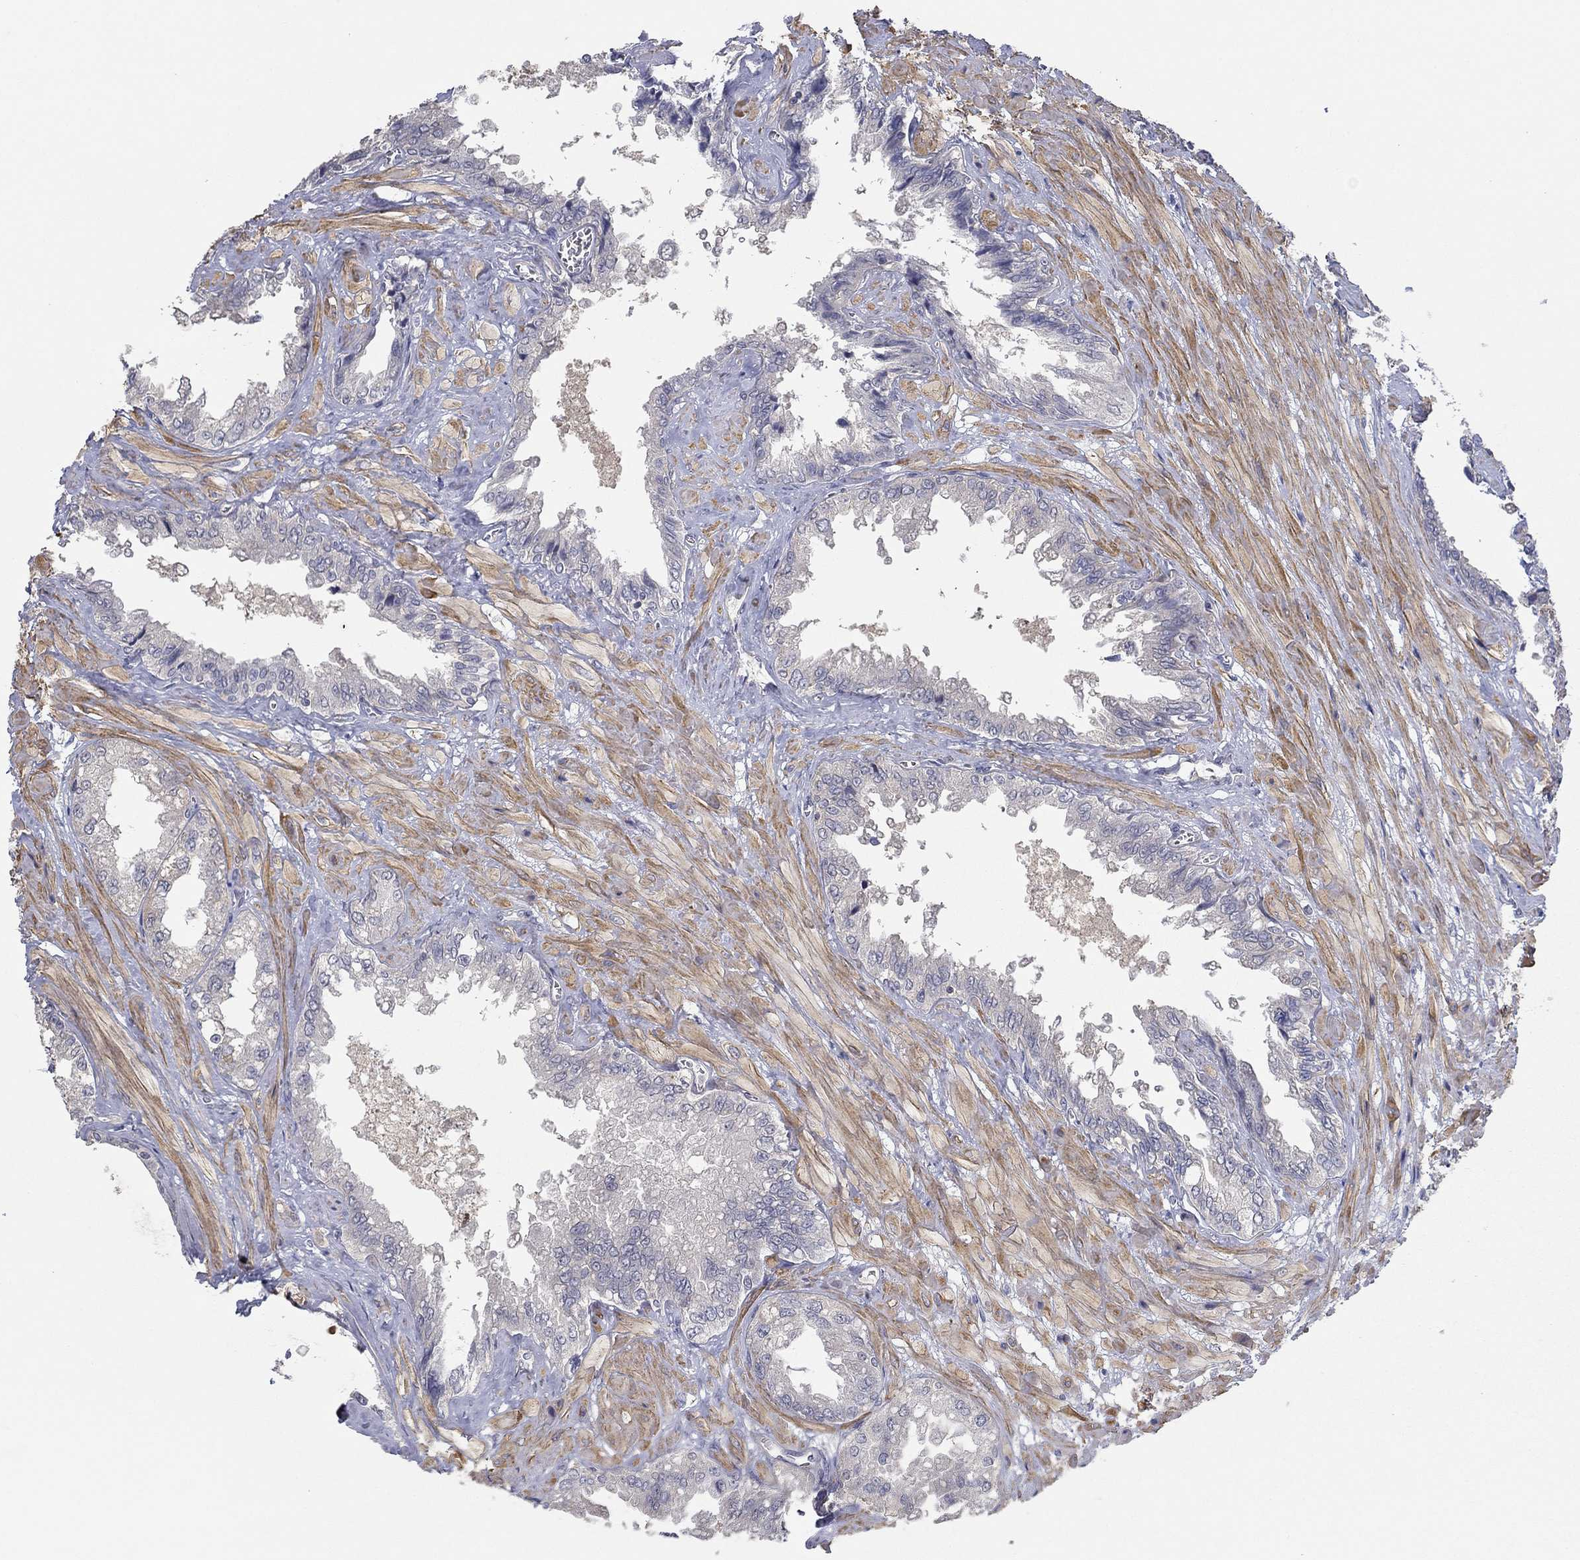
{"staining": {"intensity": "negative", "quantity": "none", "location": "none"}, "tissue": "seminal vesicle", "cell_type": "Glandular cells", "image_type": "normal", "snomed": [{"axis": "morphology", "description": "Normal tissue, NOS"}, {"axis": "topography", "description": "Seminal veicle"}], "caption": "An immunohistochemistry photomicrograph of unremarkable seminal vesicle is shown. There is no staining in glandular cells of seminal vesicle. (DAB immunohistochemistry (IHC), high magnification).", "gene": "GRK7", "patient": {"sex": "male", "age": 67}}